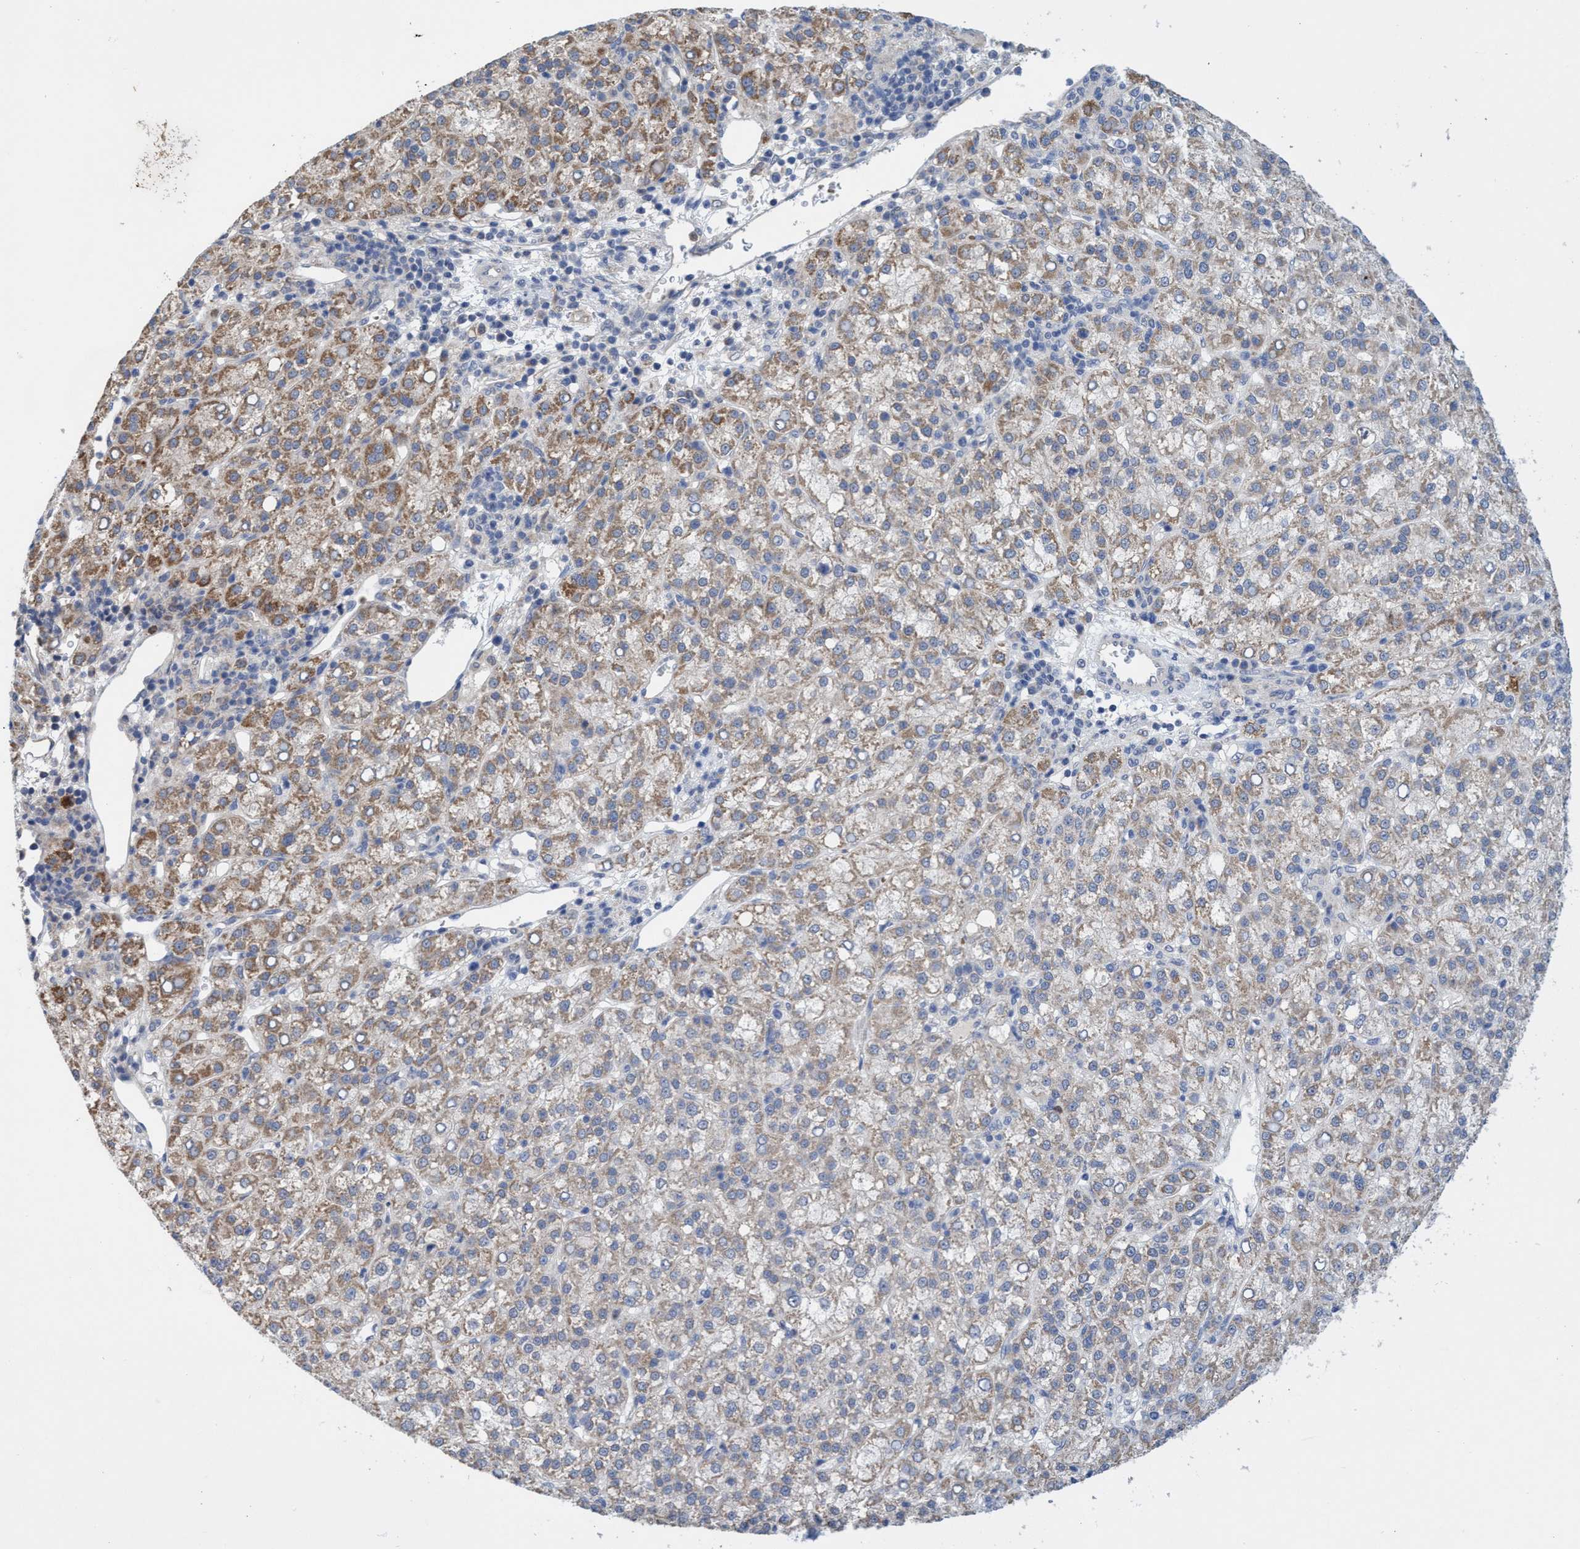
{"staining": {"intensity": "weak", "quantity": "25%-75%", "location": "cytoplasmic/membranous"}, "tissue": "liver cancer", "cell_type": "Tumor cells", "image_type": "cancer", "snomed": [{"axis": "morphology", "description": "Carcinoma, Hepatocellular, NOS"}, {"axis": "topography", "description": "Liver"}], "caption": "Protein expression analysis of liver hepatocellular carcinoma shows weak cytoplasmic/membranous positivity in about 25%-75% of tumor cells. (IHC, brightfield microscopy, high magnification).", "gene": "SEMA4D", "patient": {"sex": "female", "age": 58}}